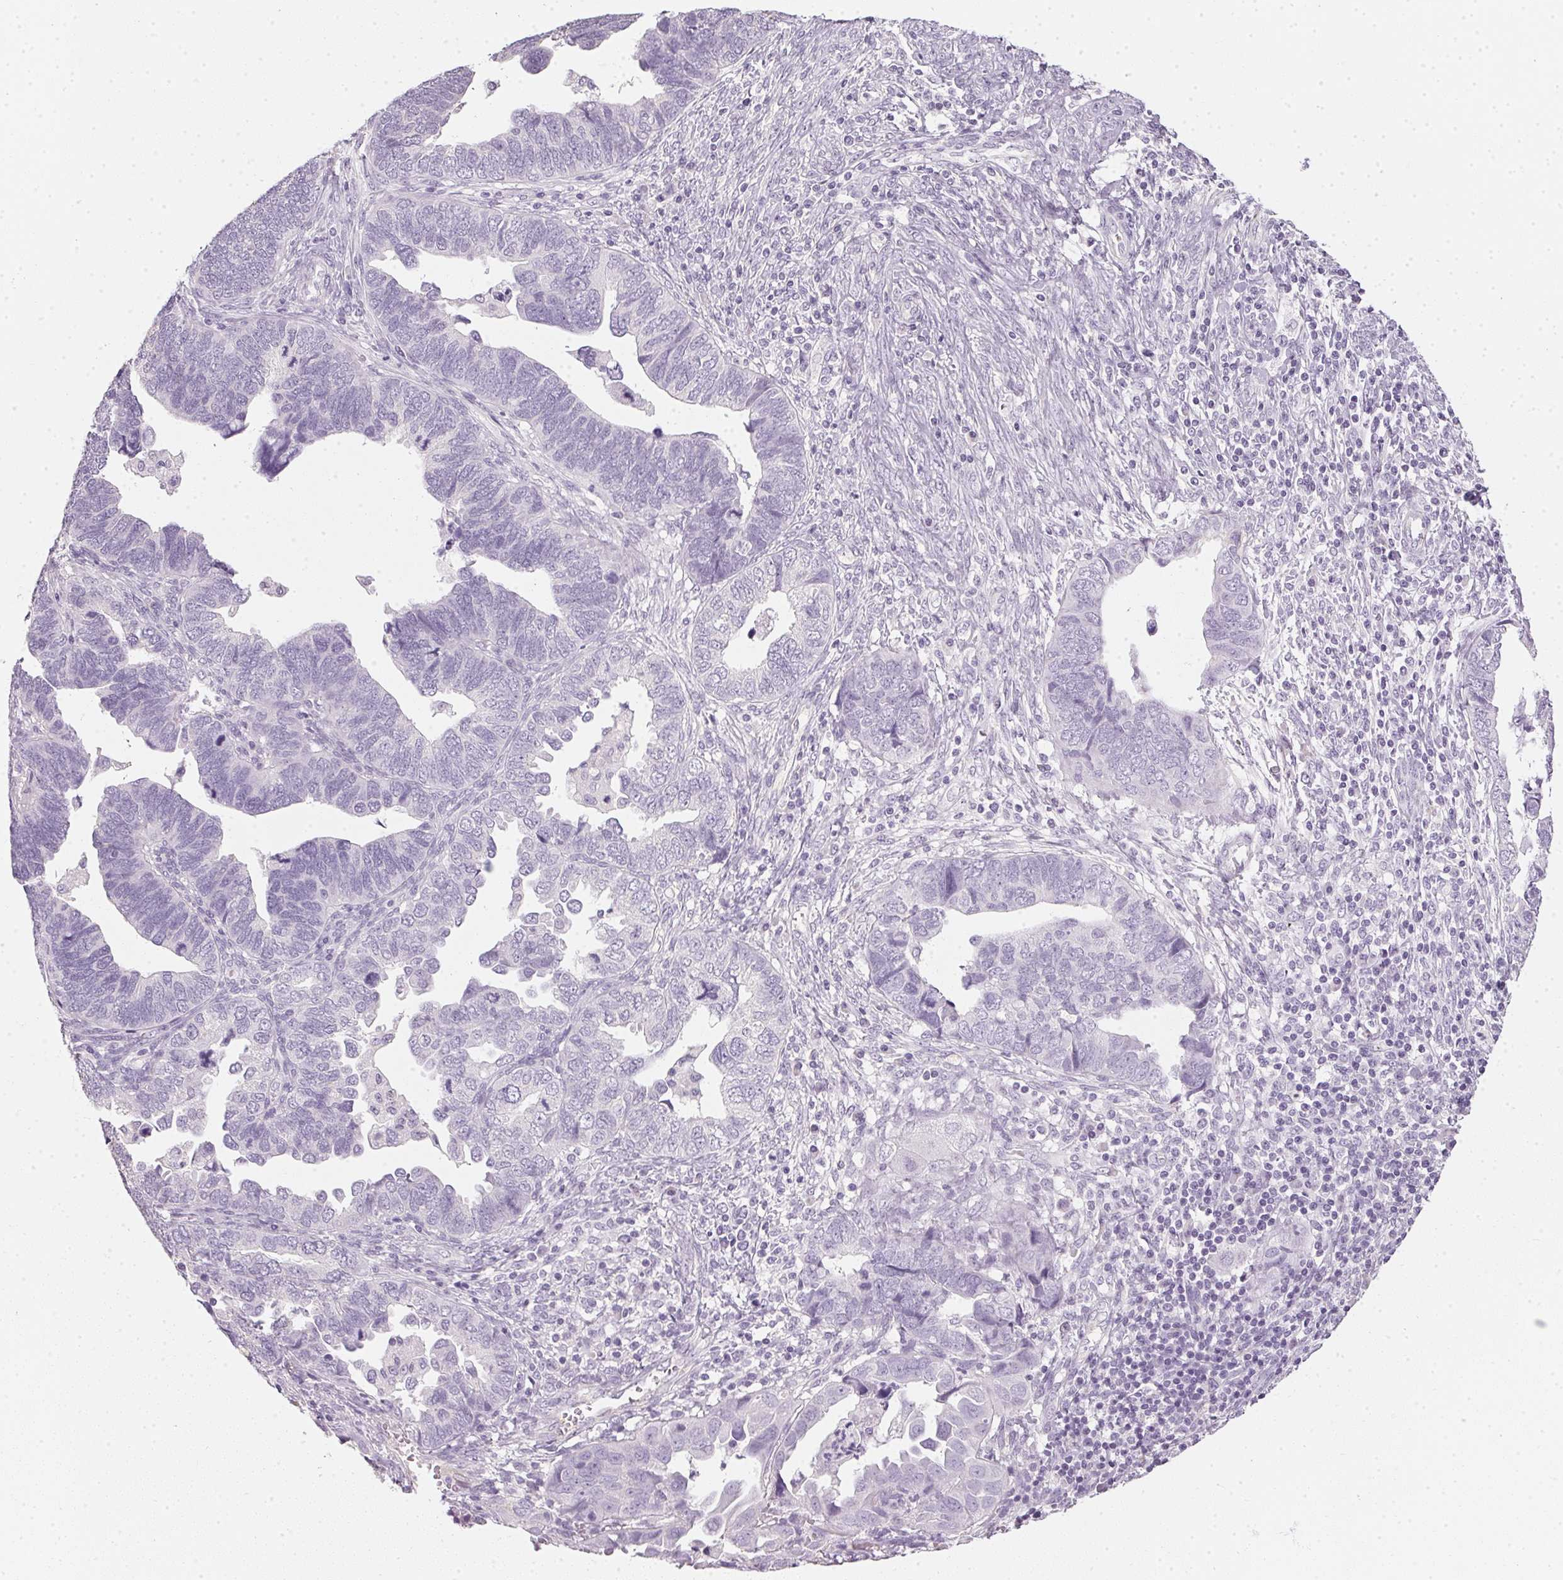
{"staining": {"intensity": "negative", "quantity": "none", "location": "none"}, "tissue": "endometrial cancer", "cell_type": "Tumor cells", "image_type": "cancer", "snomed": [{"axis": "morphology", "description": "Adenocarcinoma, NOS"}, {"axis": "topography", "description": "Endometrium"}], "caption": "Human adenocarcinoma (endometrial) stained for a protein using immunohistochemistry shows no positivity in tumor cells.", "gene": "TMEM72", "patient": {"sex": "female", "age": 79}}